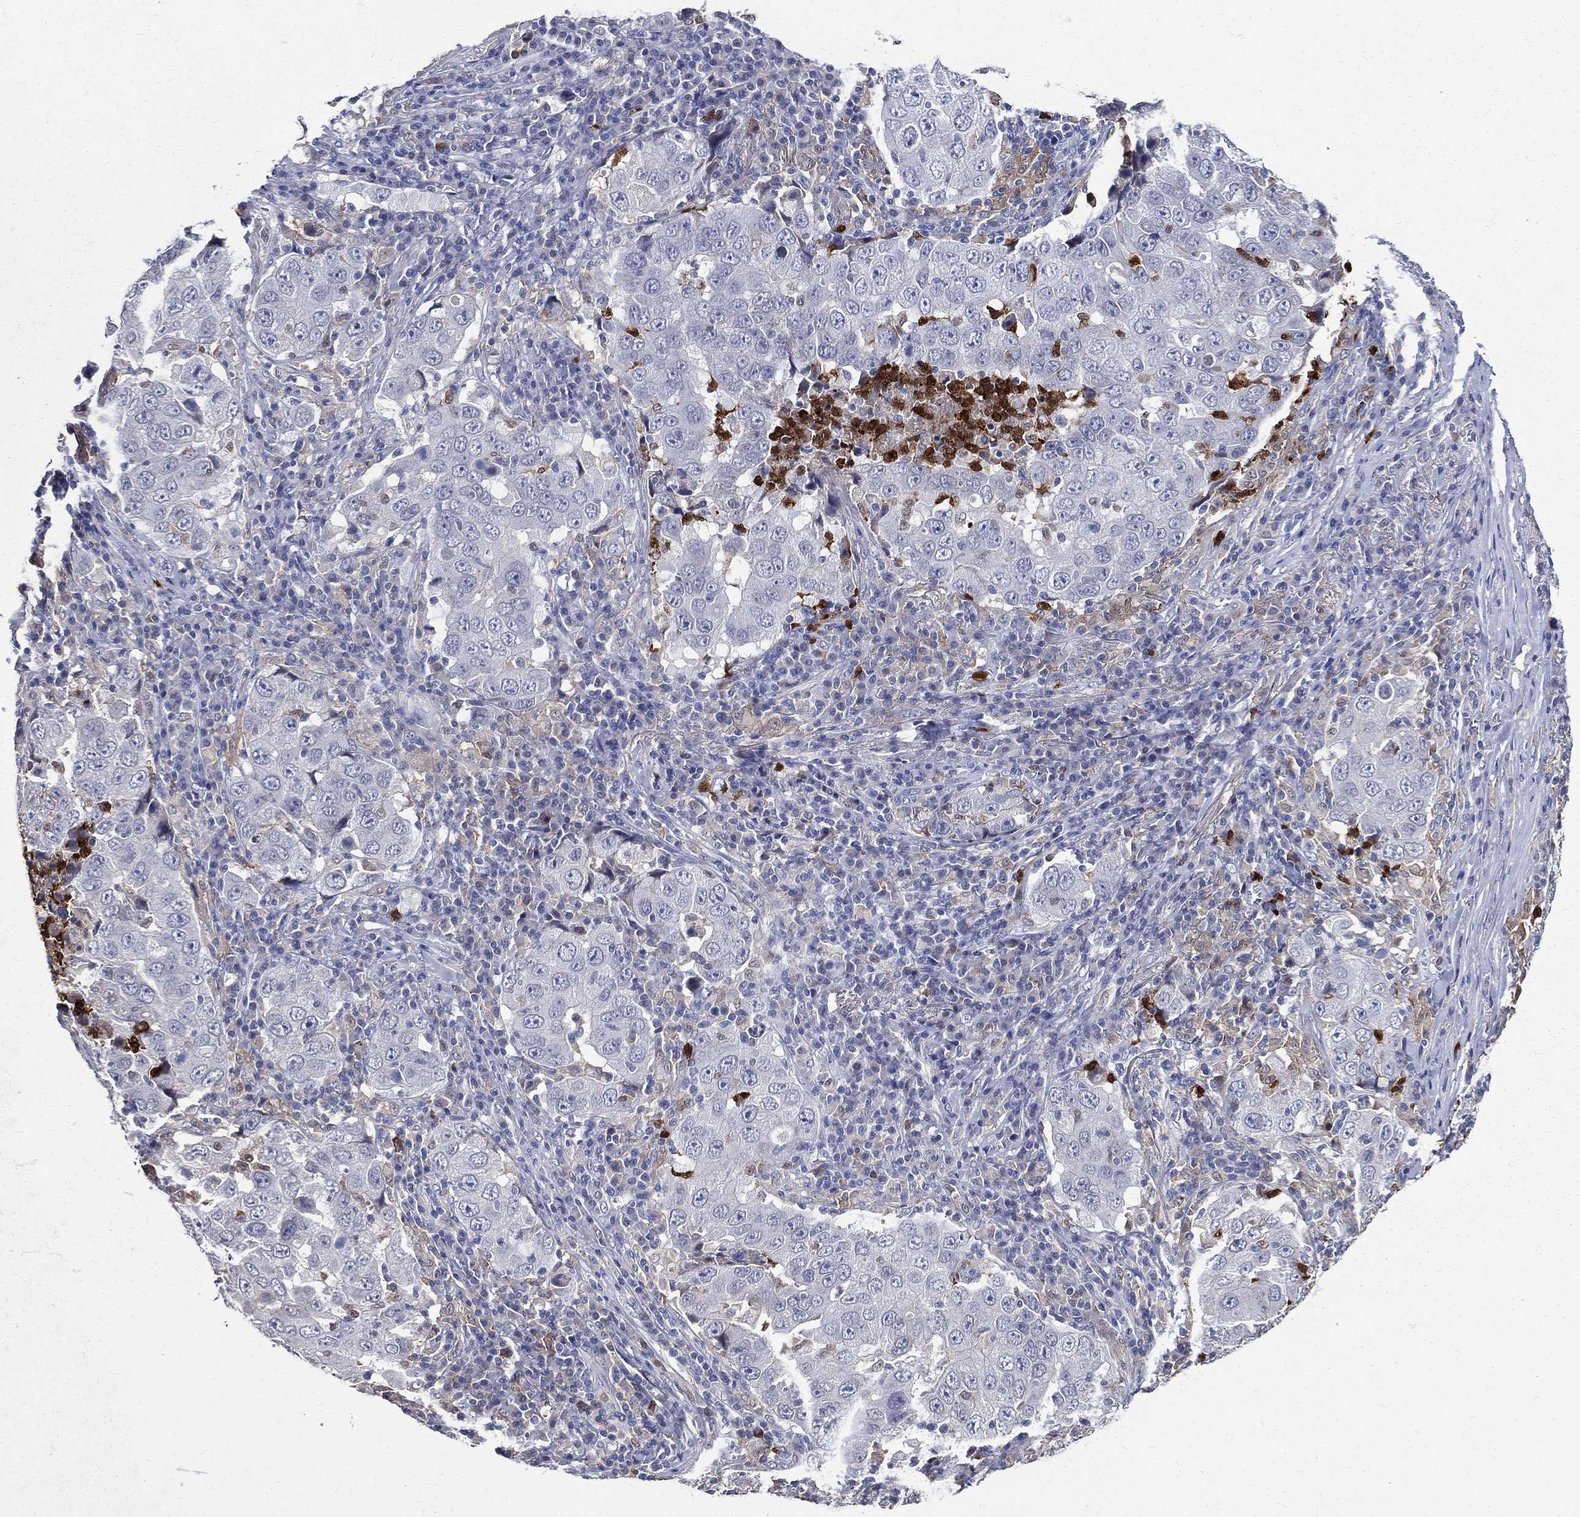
{"staining": {"intensity": "negative", "quantity": "none", "location": "none"}, "tissue": "lung cancer", "cell_type": "Tumor cells", "image_type": "cancer", "snomed": [{"axis": "morphology", "description": "Adenocarcinoma, NOS"}, {"axis": "topography", "description": "Lung"}], "caption": "Photomicrograph shows no significant protein expression in tumor cells of lung adenocarcinoma.", "gene": "GPR171", "patient": {"sex": "male", "age": 73}}